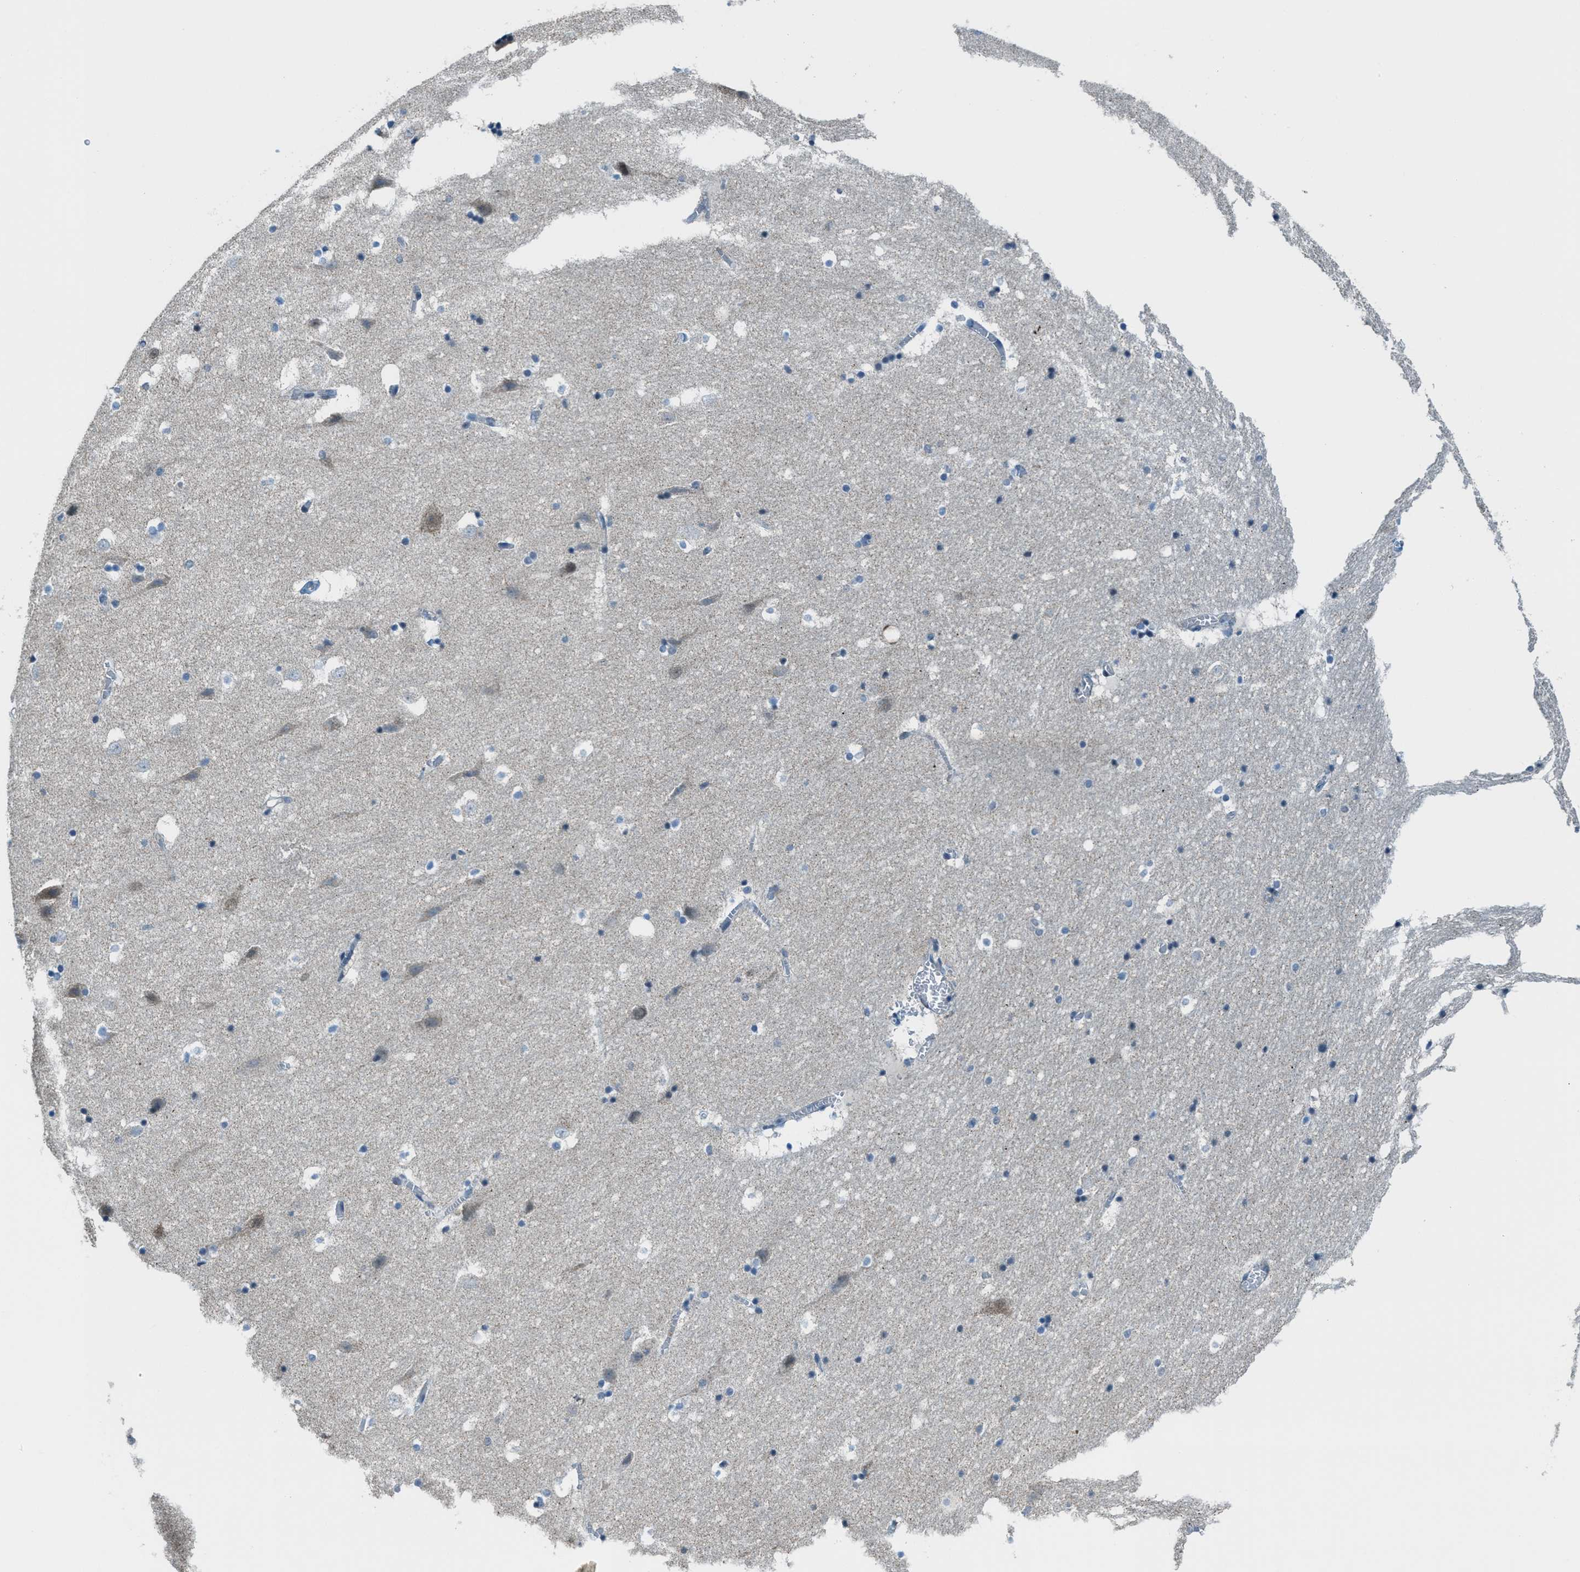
{"staining": {"intensity": "weak", "quantity": "<25%", "location": "cytoplasmic/membranous"}, "tissue": "hippocampus", "cell_type": "Glial cells", "image_type": "normal", "snomed": [{"axis": "morphology", "description": "Normal tissue, NOS"}, {"axis": "topography", "description": "Hippocampus"}], "caption": "Immunohistochemical staining of unremarkable human hippocampus displays no significant expression in glial cells. (DAB (3,3'-diaminobenzidine) immunohistochemistry with hematoxylin counter stain).", "gene": "CDON", "patient": {"sex": "male", "age": 45}}